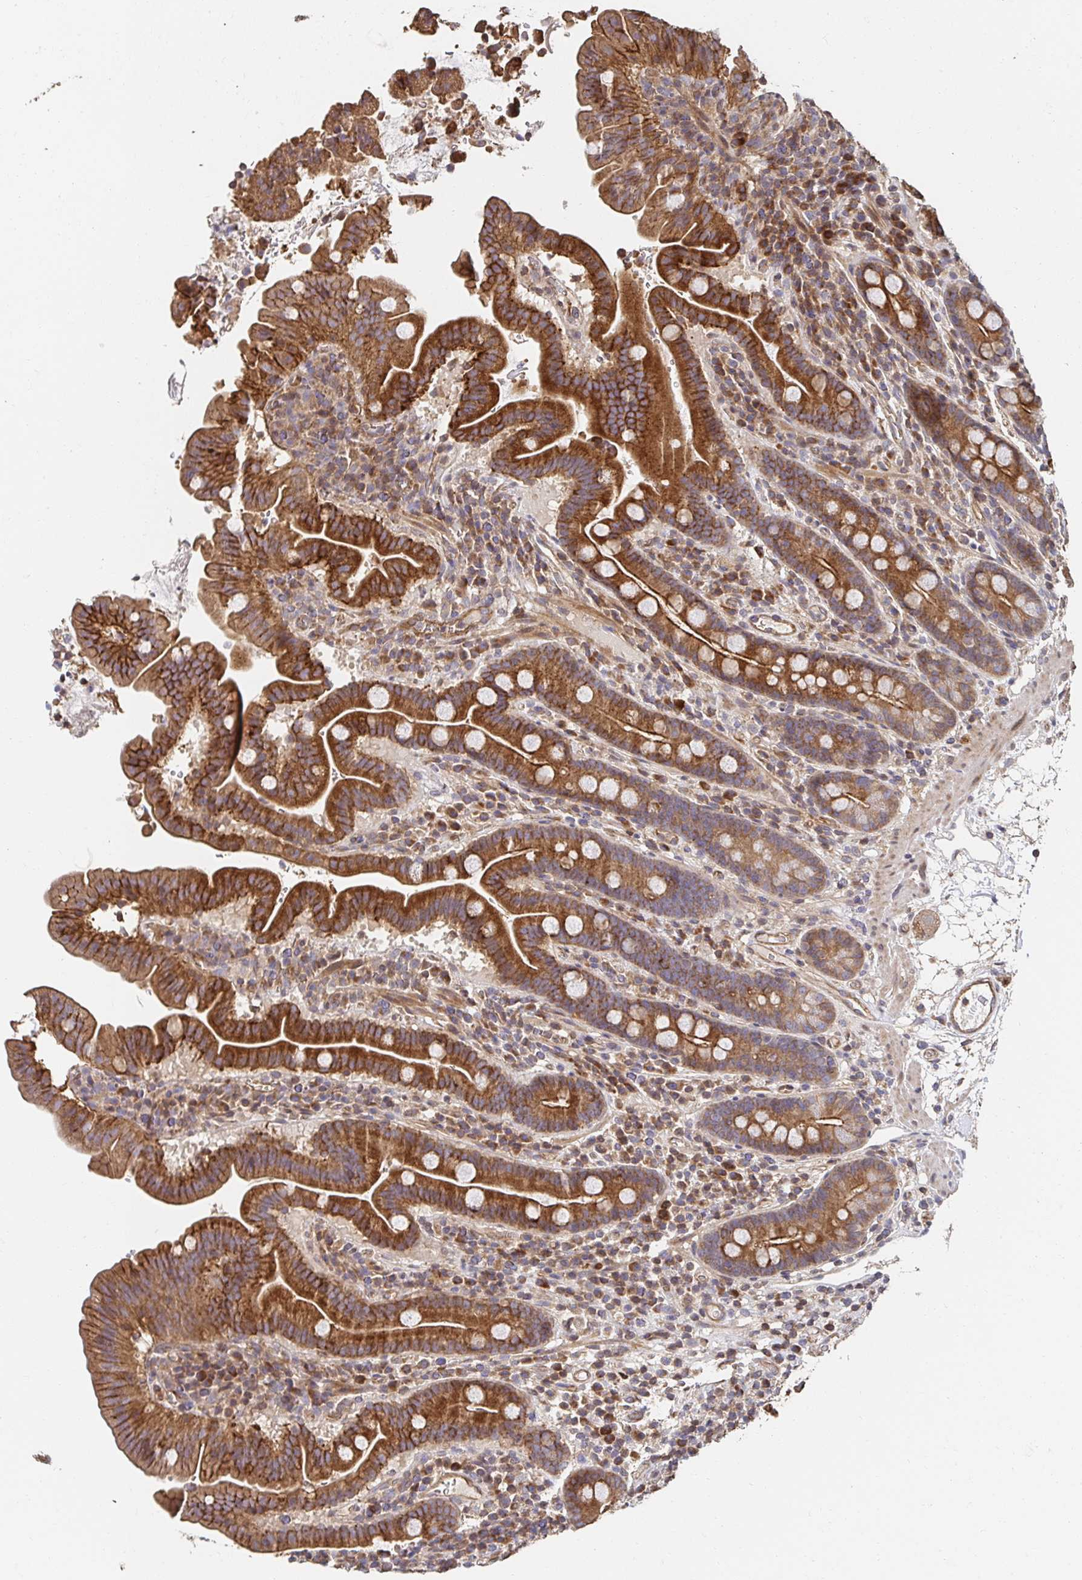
{"staining": {"intensity": "strong", "quantity": ">75%", "location": "cytoplasmic/membranous"}, "tissue": "small intestine", "cell_type": "Glandular cells", "image_type": "normal", "snomed": [{"axis": "morphology", "description": "Normal tissue, NOS"}, {"axis": "topography", "description": "Small intestine"}], "caption": "IHC staining of unremarkable small intestine, which shows high levels of strong cytoplasmic/membranous staining in approximately >75% of glandular cells indicating strong cytoplasmic/membranous protein expression. The staining was performed using DAB (3,3'-diaminobenzidine) (brown) for protein detection and nuclei were counterstained in hematoxylin (blue).", "gene": "APBB1", "patient": {"sex": "male", "age": 26}}